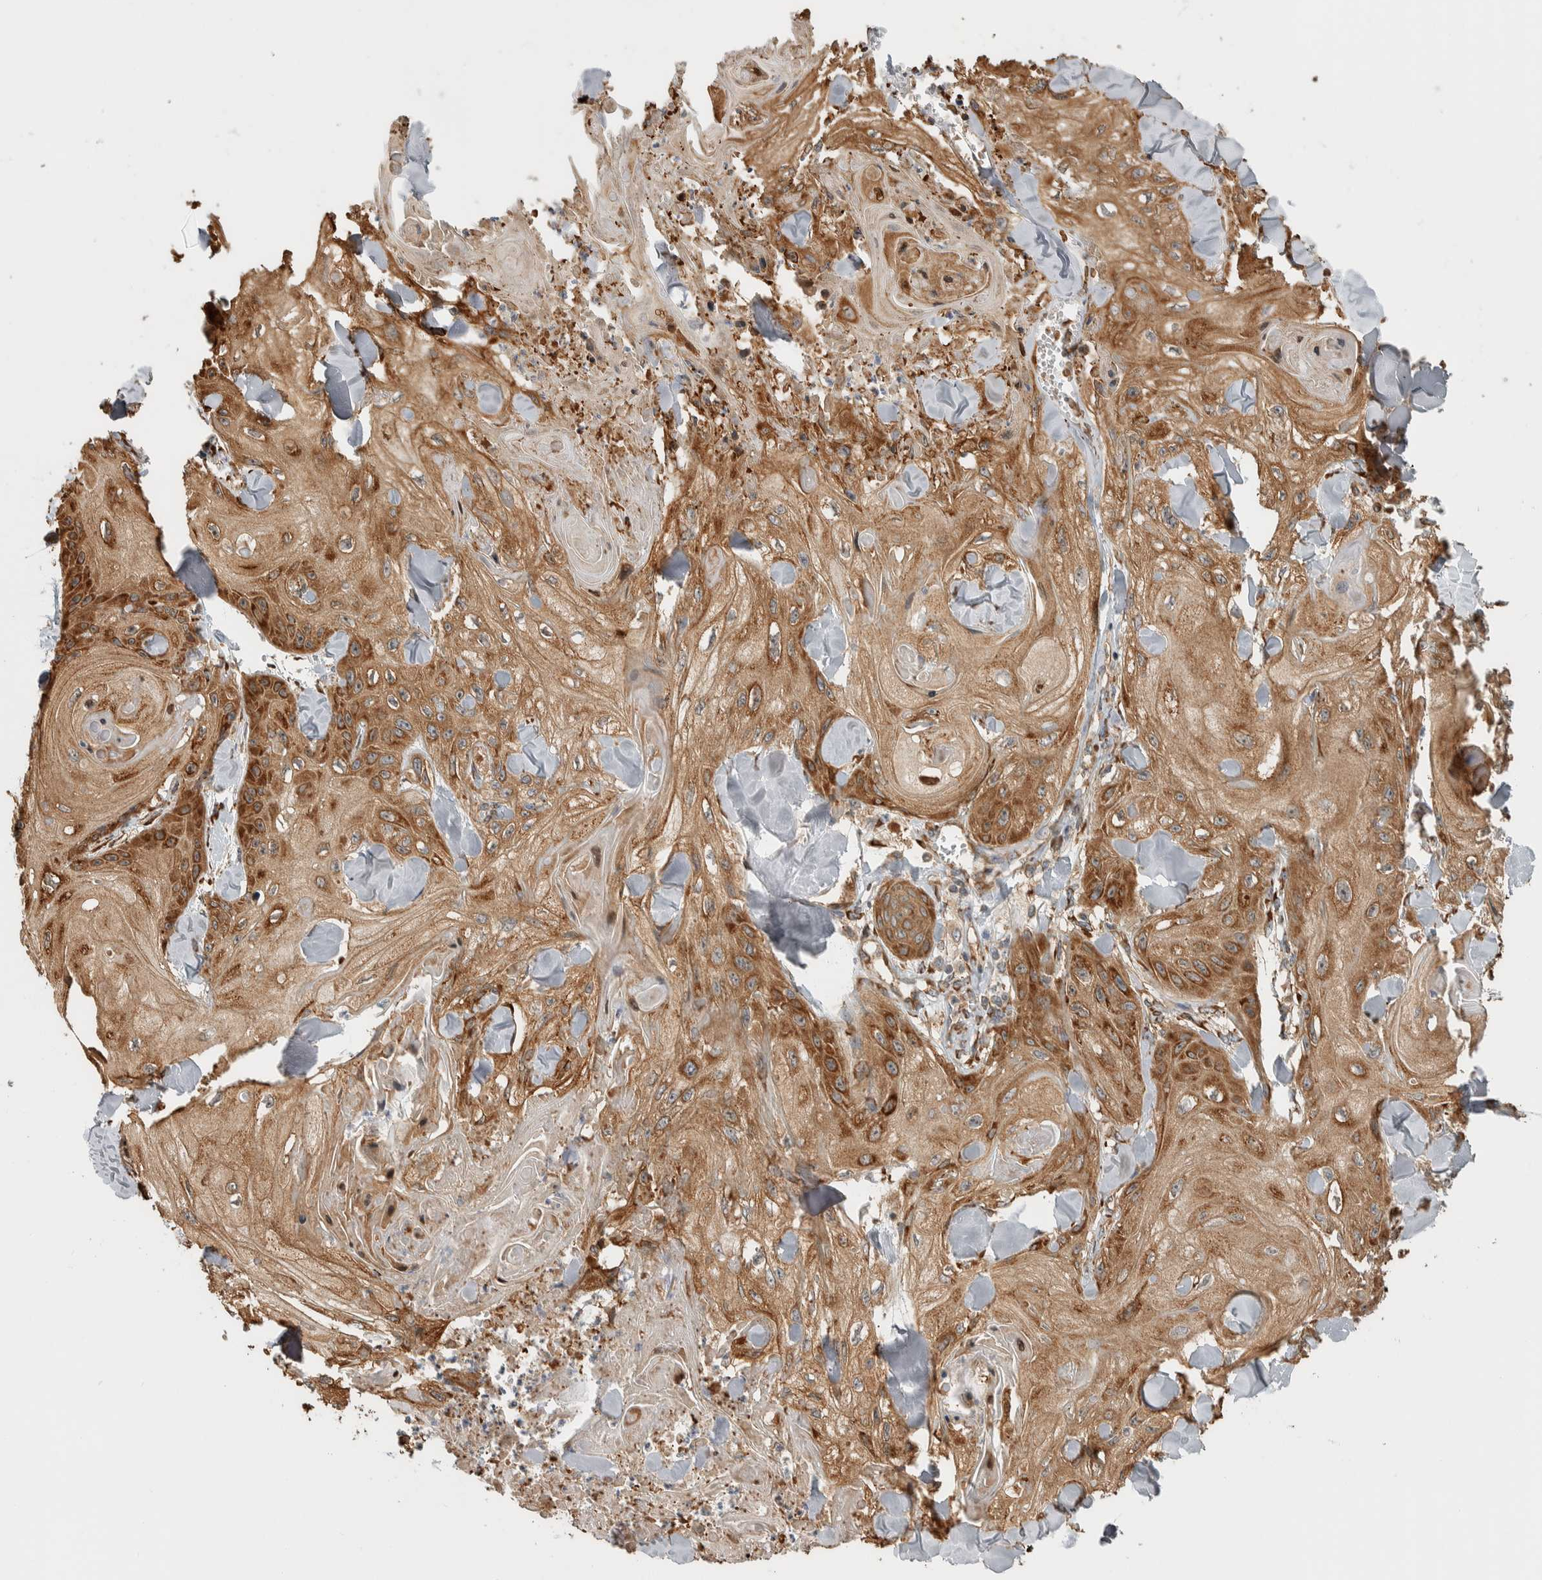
{"staining": {"intensity": "moderate", "quantity": ">75%", "location": "cytoplasmic/membranous"}, "tissue": "skin cancer", "cell_type": "Tumor cells", "image_type": "cancer", "snomed": [{"axis": "morphology", "description": "Squamous cell carcinoma, NOS"}, {"axis": "topography", "description": "Skin"}], "caption": "Immunohistochemistry photomicrograph of human skin cancer (squamous cell carcinoma) stained for a protein (brown), which displays medium levels of moderate cytoplasmic/membranous expression in about >75% of tumor cells.", "gene": "EIF3H", "patient": {"sex": "male", "age": 74}}